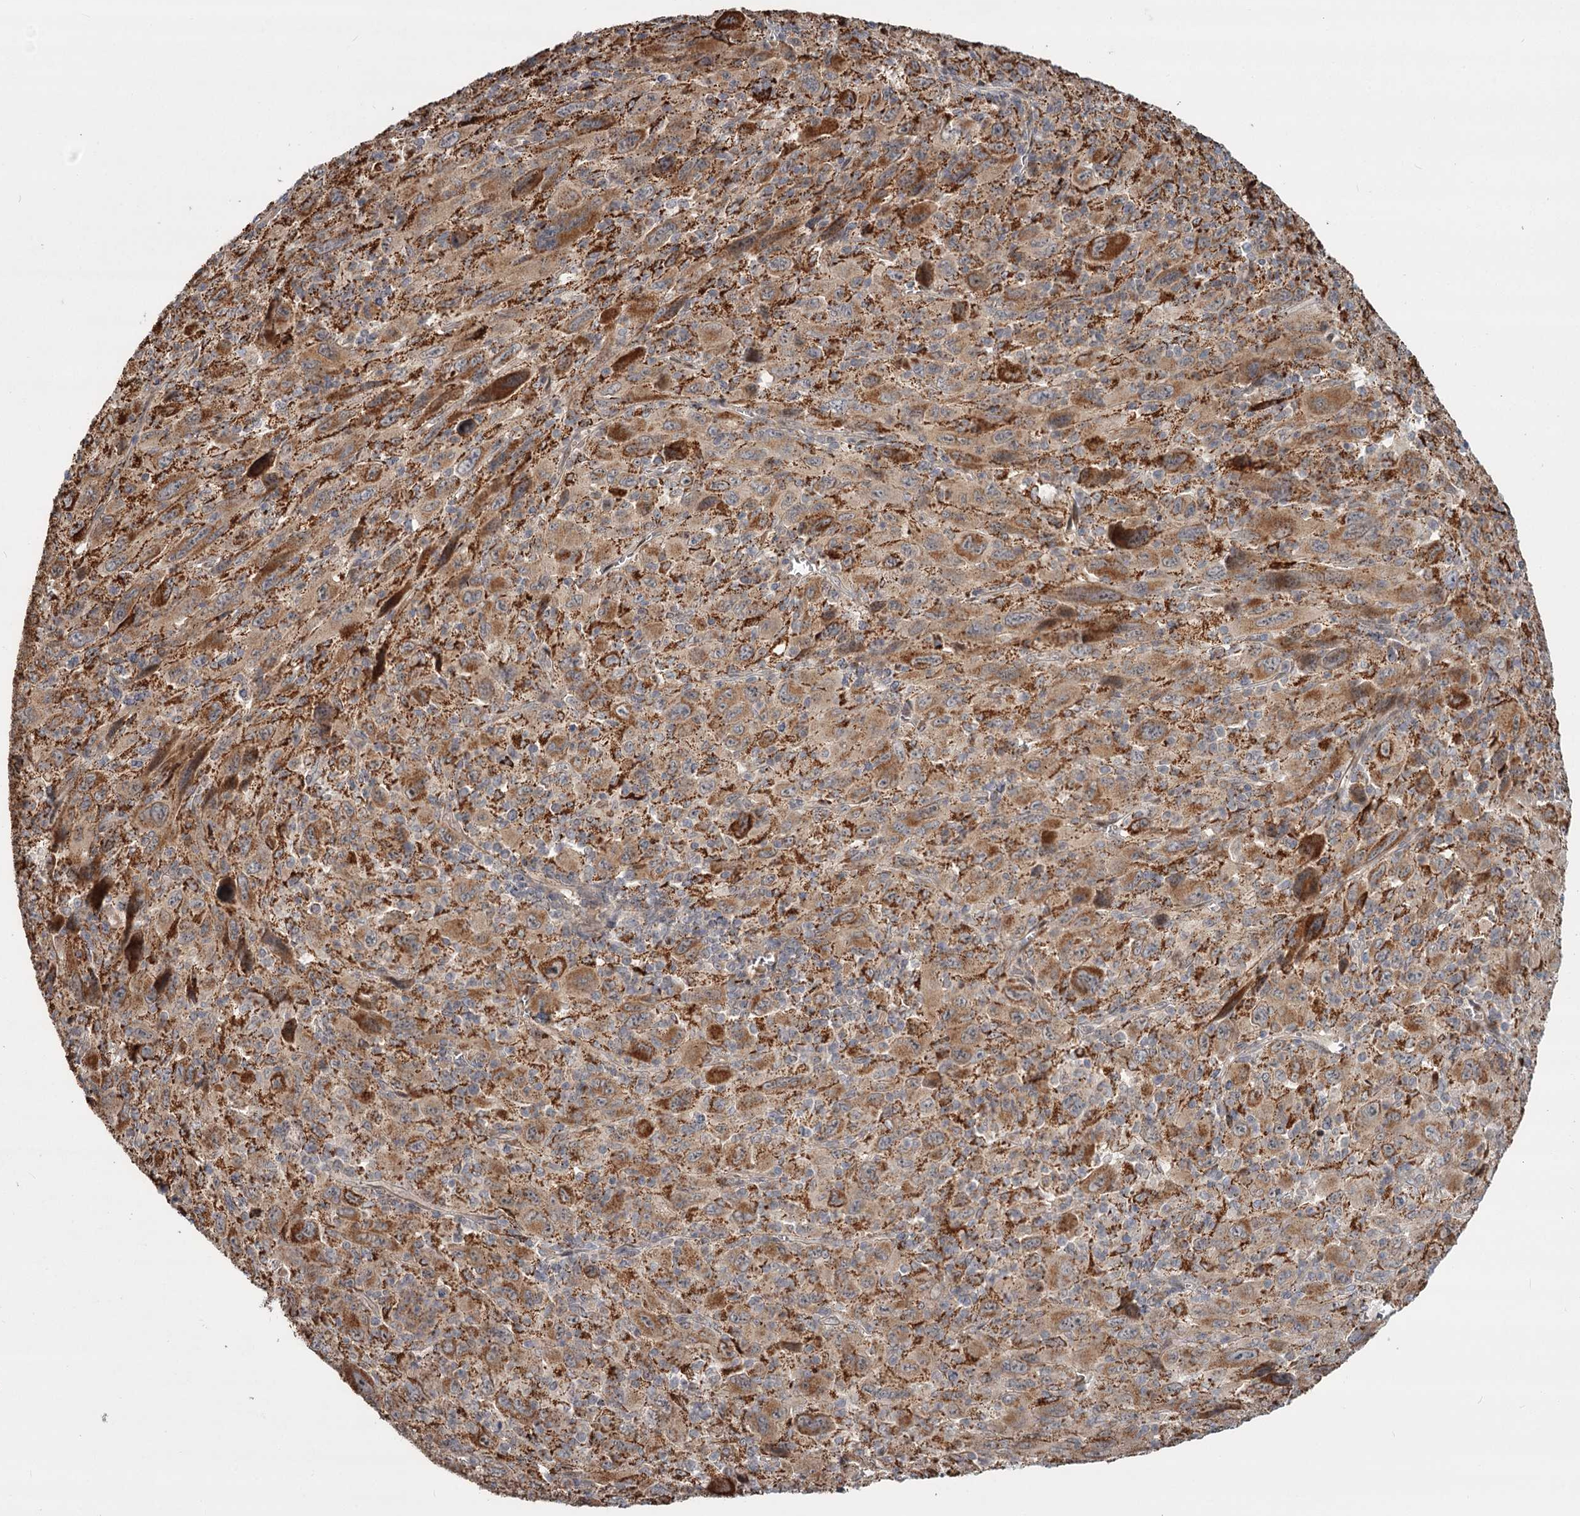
{"staining": {"intensity": "moderate", "quantity": ">75%", "location": "cytoplasmic/membranous"}, "tissue": "melanoma", "cell_type": "Tumor cells", "image_type": "cancer", "snomed": [{"axis": "morphology", "description": "Malignant melanoma, Metastatic site"}, {"axis": "topography", "description": "Skin"}], "caption": "Human melanoma stained for a protein (brown) shows moderate cytoplasmic/membranous positive staining in approximately >75% of tumor cells.", "gene": "CDC123", "patient": {"sex": "female", "age": 56}}